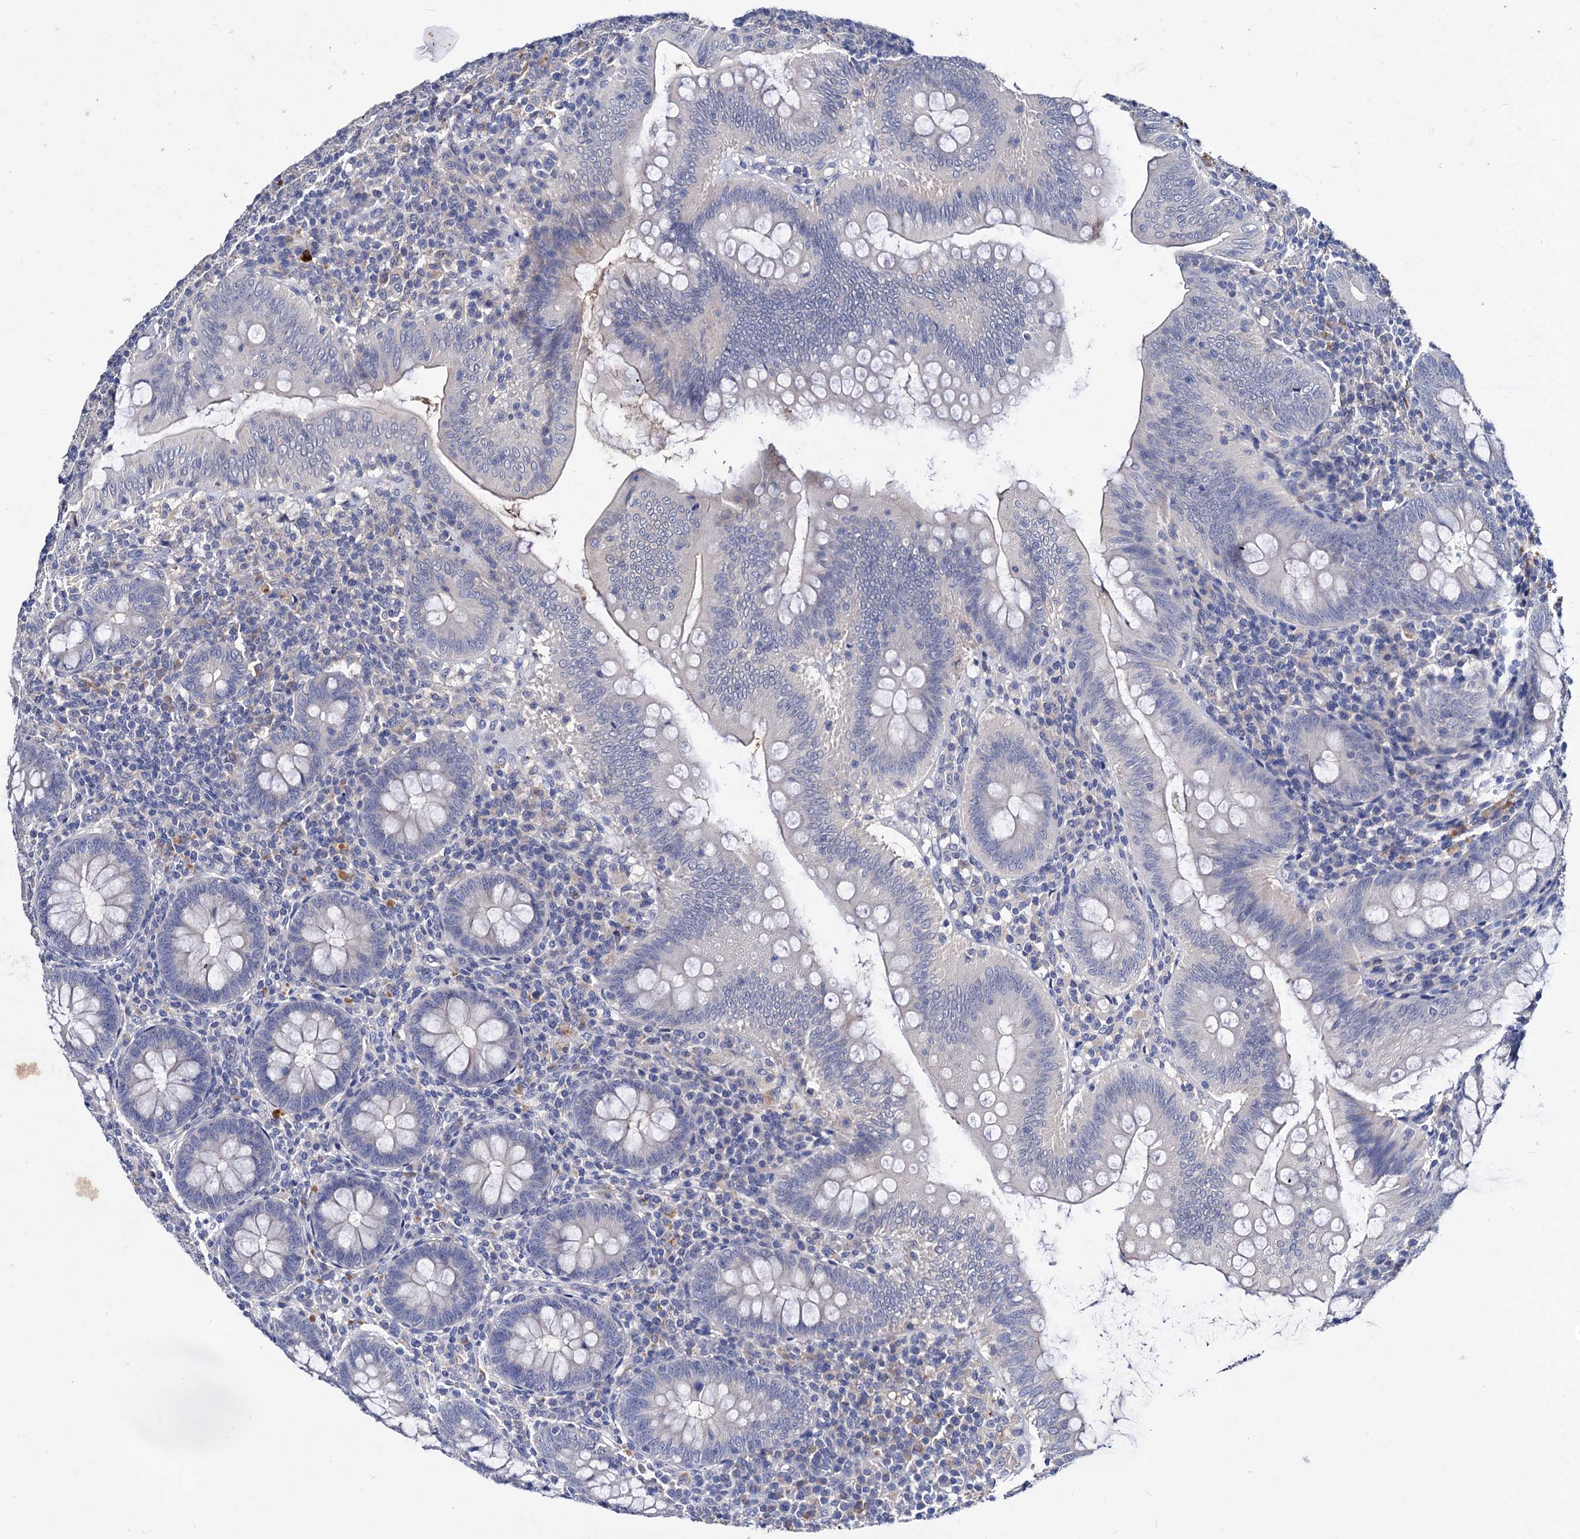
{"staining": {"intensity": "negative", "quantity": "none", "location": "none"}, "tissue": "appendix", "cell_type": "Glandular cells", "image_type": "normal", "snomed": [{"axis": "morphology", "description": "Normal tissue, NOS"}, {"axis": "topography", "description": "Appendix"}], "caption": "The image demonstrates no staining of glandular cells in benign appendix.", "gene": "NPAS4", "patient": {"sex": "male", "age": 14}}